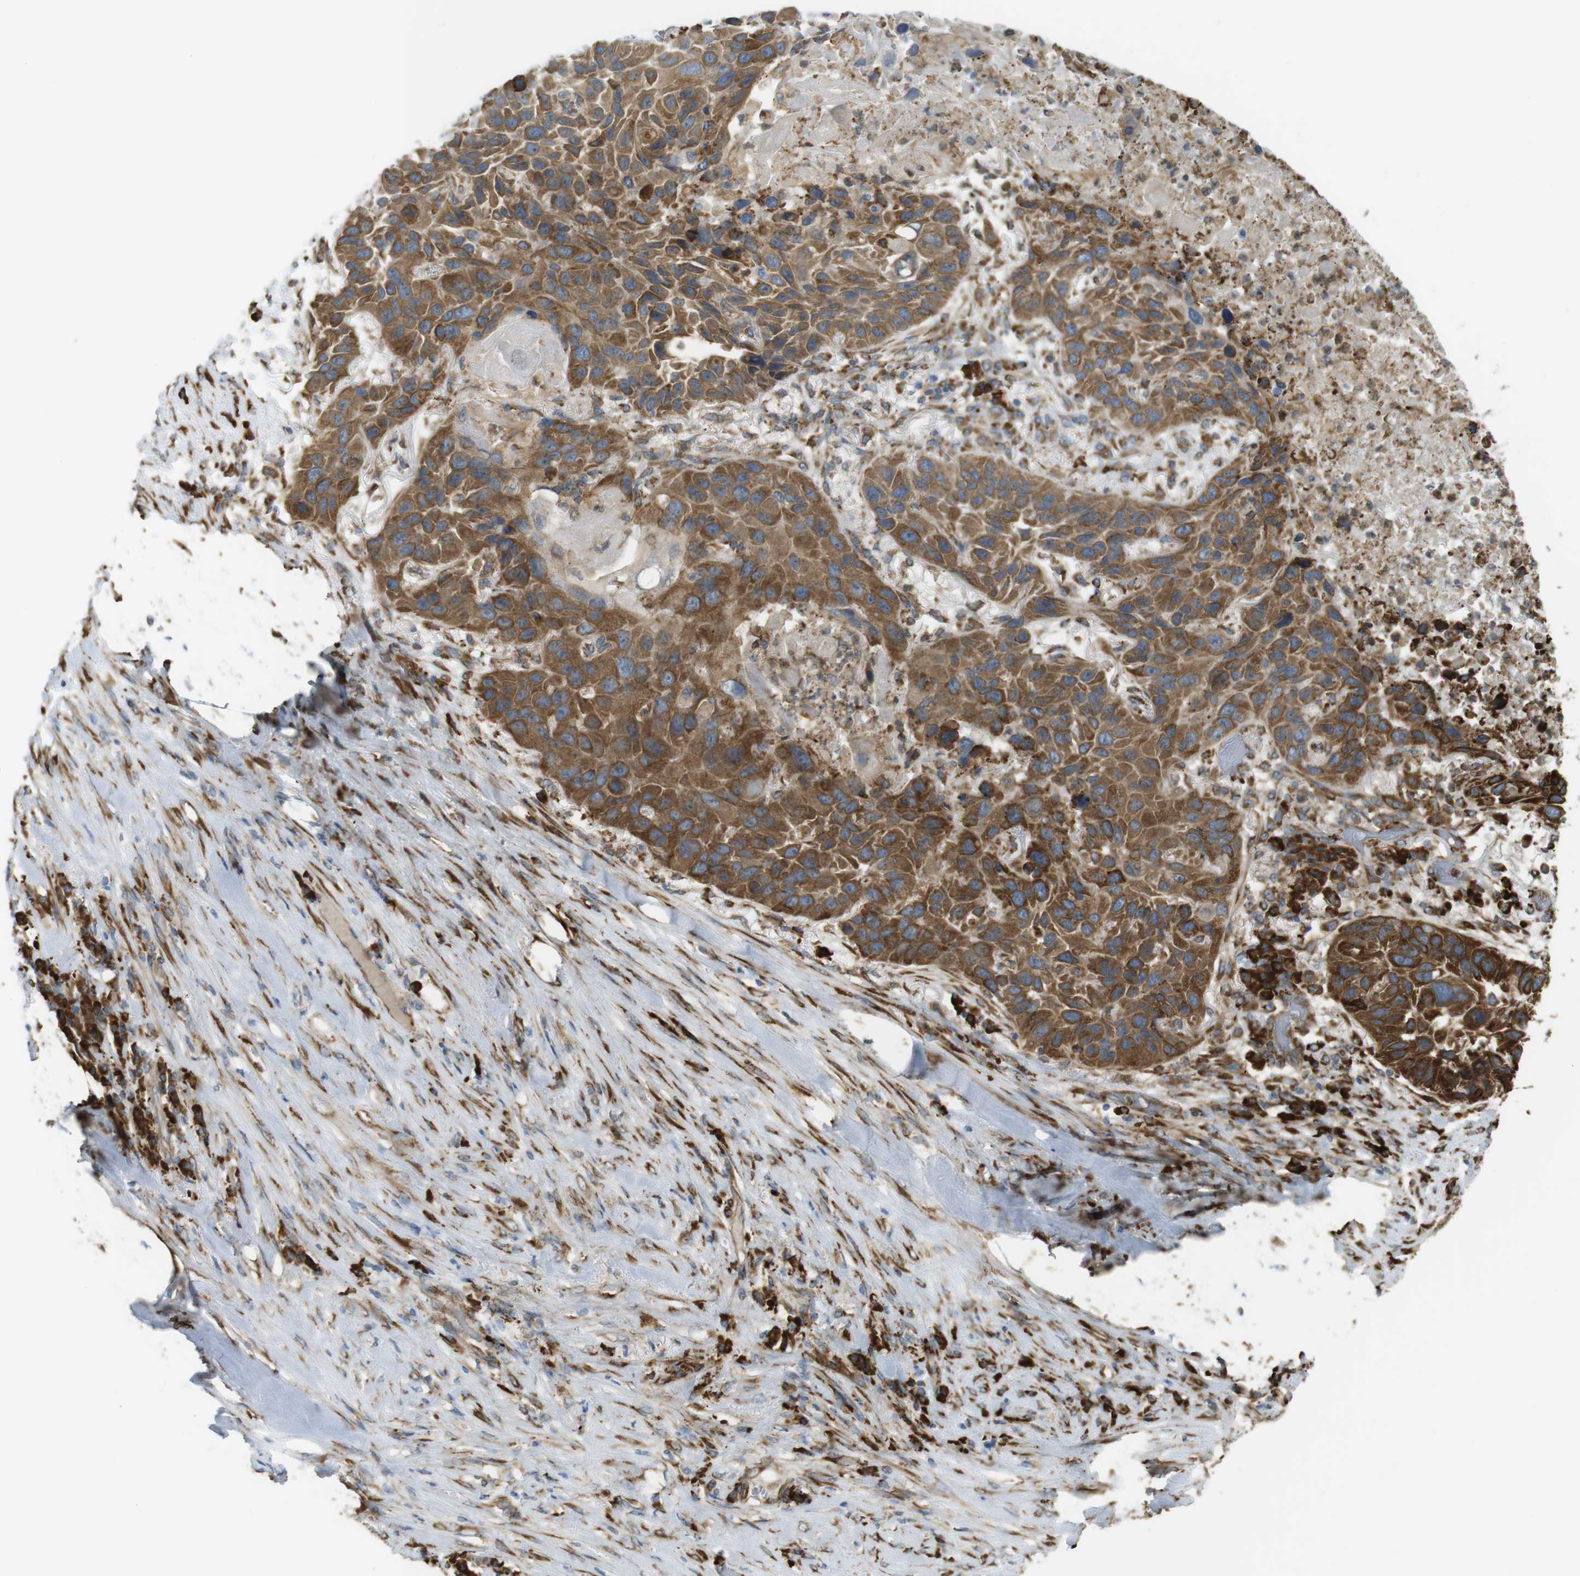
{"staining": {"intensity": "moderate", "quantity": ">75%", "location": "cytoplasmic/membranous"}, "tissue": "lung cancer", "cell_type": "Tumor cells", "image_type": "cancer", "snomed": [{"axis": "morphology", "description": "Squamous cell carcinoma, NOS"}, {"axis": "topography", "description": "Lung"}], "caption": "High-power microscopy captured an immunohistochemistry (IHC) micrograph of lung cancer (squamous cell carcinoma), revealing moderate cytoplasmic/membranous expression in approximately >75% of tumor cells.", "gene": "MBOAT2", "patient": {"sex": "male", "age": 57}}